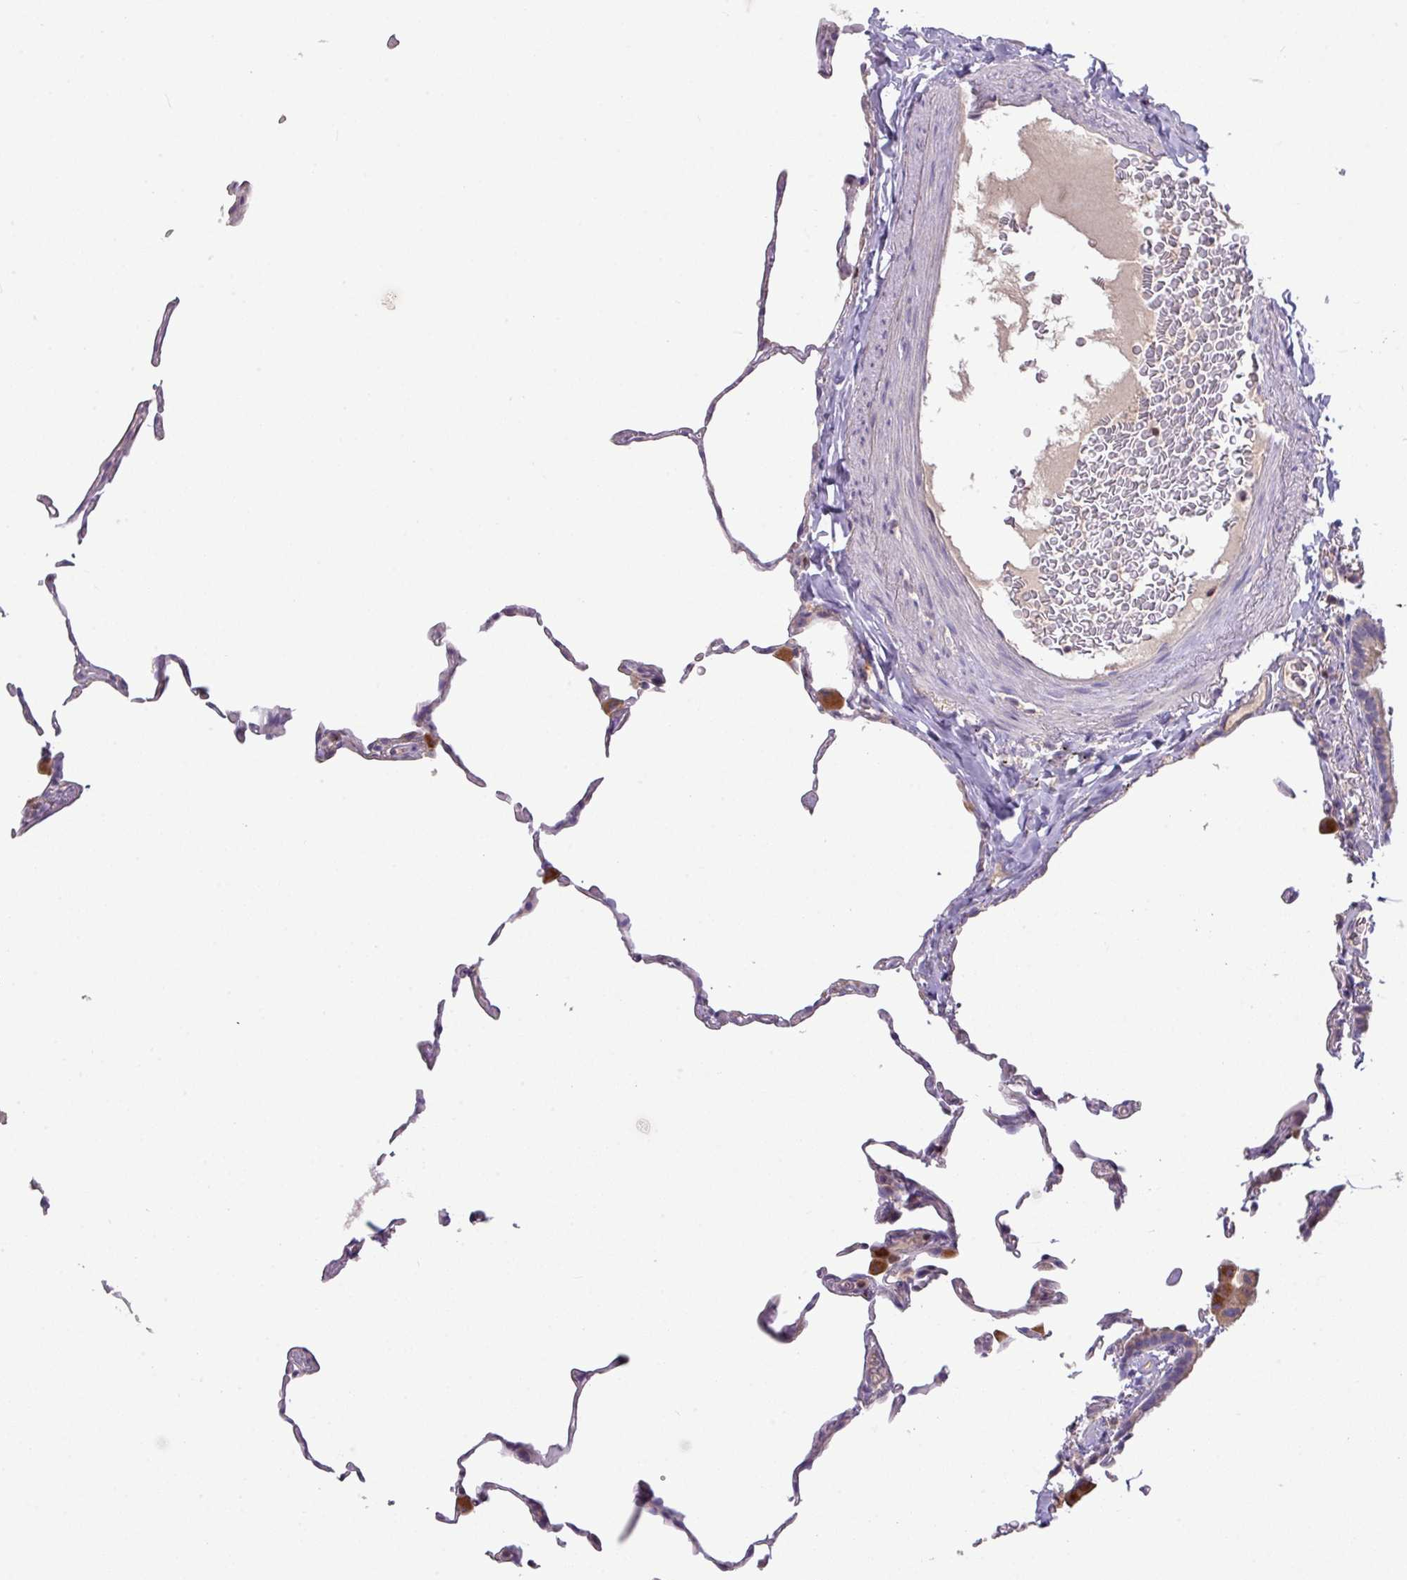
{"staining": {"intensity": "negative", "quantity": "none", "location": "none"}, "tissue": "lung", "cell_type": "Alveolar cells", "image_type": "normal", "snomed": [{"axis": "morphology", "description": "Normal tissue, NOS"}, {"axis": "topography", "description": "Lung"}], "caption": "Micrograph shows no significant protein expression in alveolar cells of benign lung. Nuclei are stained in blue.", "gene": "ZNF394", "patient": {"sex": "female", "age": 57}}